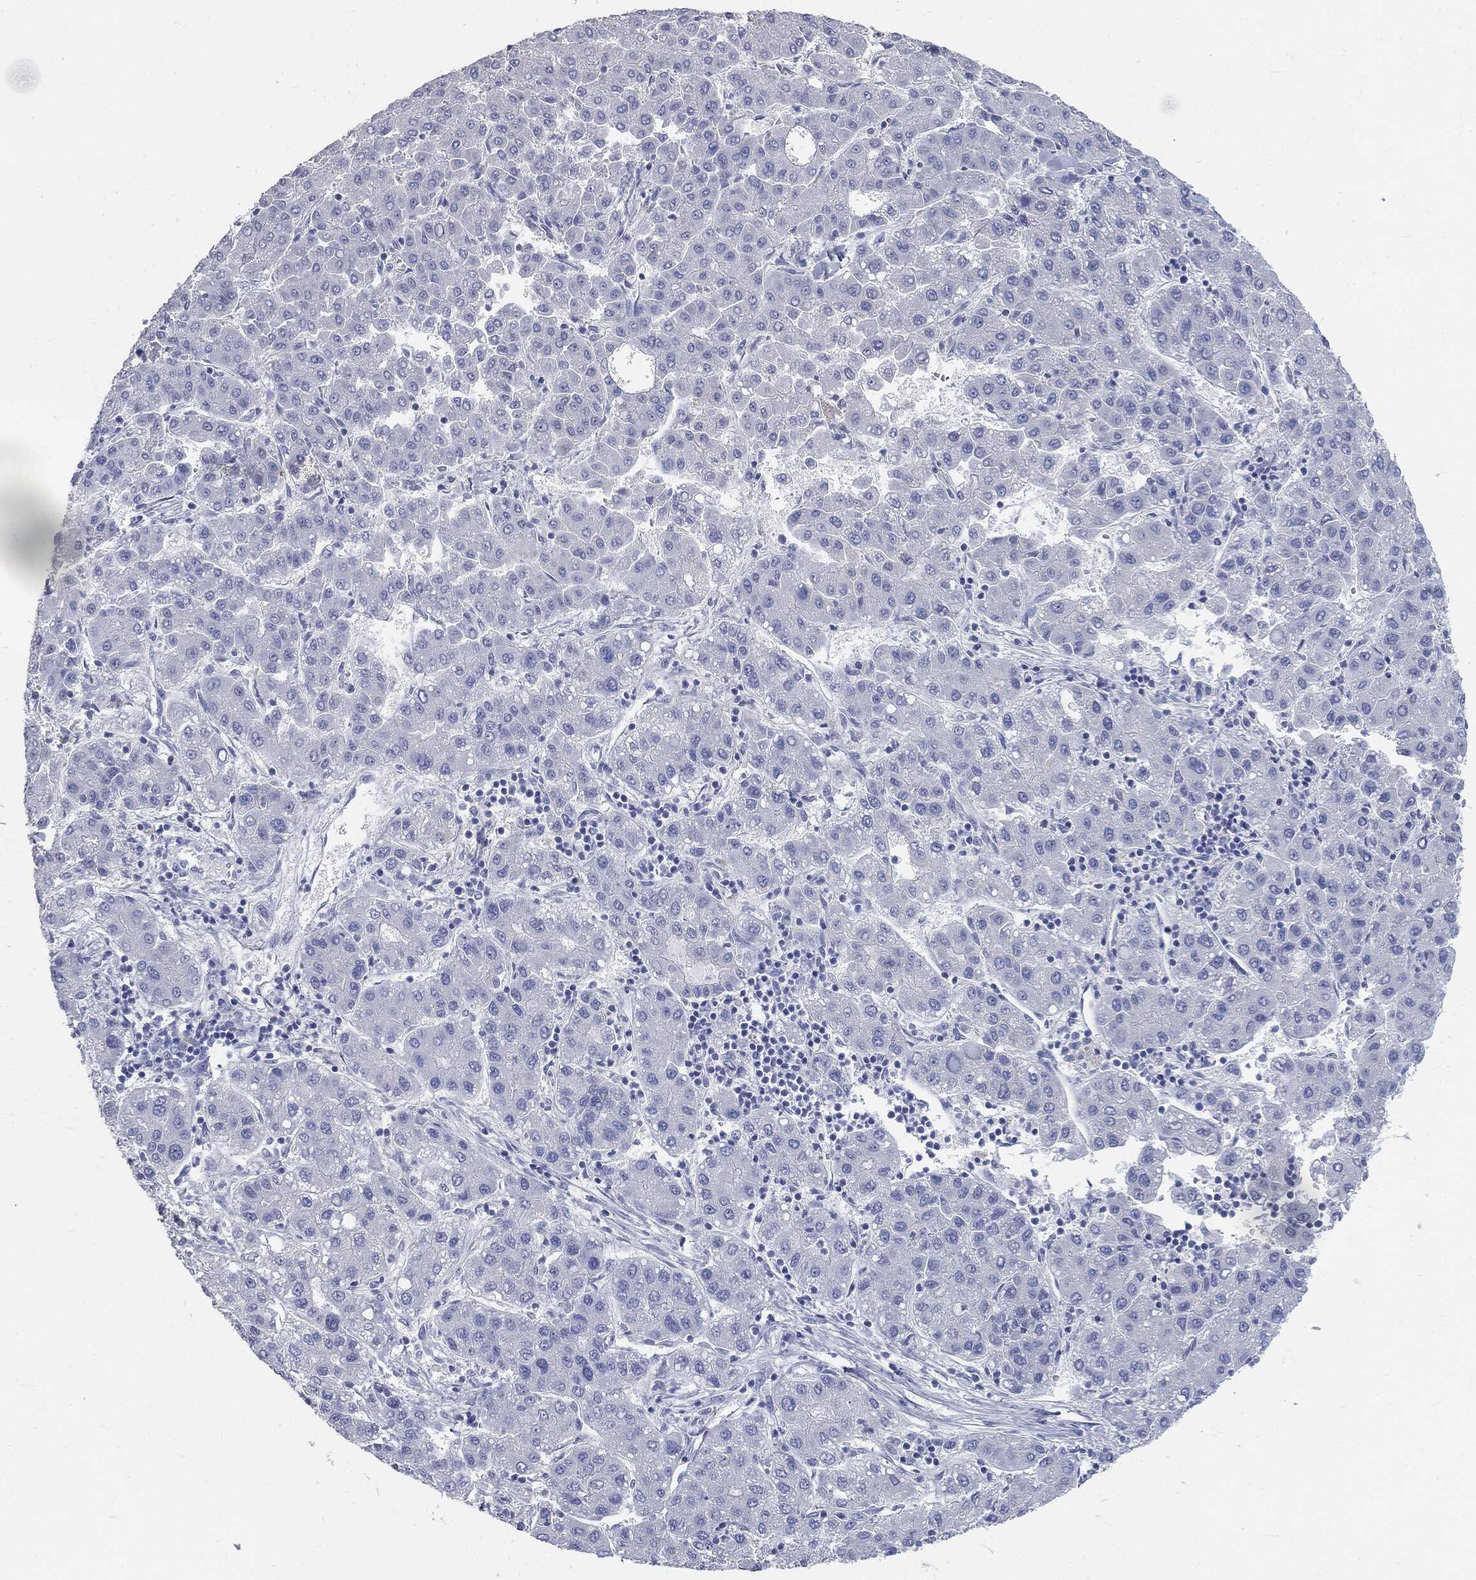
{"staining": {"intensity": "negative", "quantity": "none", "location": "none"}, "tissue": "liver cancer", "cell_type": "Tumor cells", "image_type": "cancer", "snomed": [{"axis": "morphology", "description": "Carcinoma, Hepatocellular, NOS"}, {"axis": "topography", "description": "Liver"}], "caption": "The IHC micrograph has no significant staining in tumor cells of liver cancer tissue. (DAB immunohistochemistry (IHC), high magnification).", "gene": "CUZD1", "patient": {"sex": "male", "age": 65}}